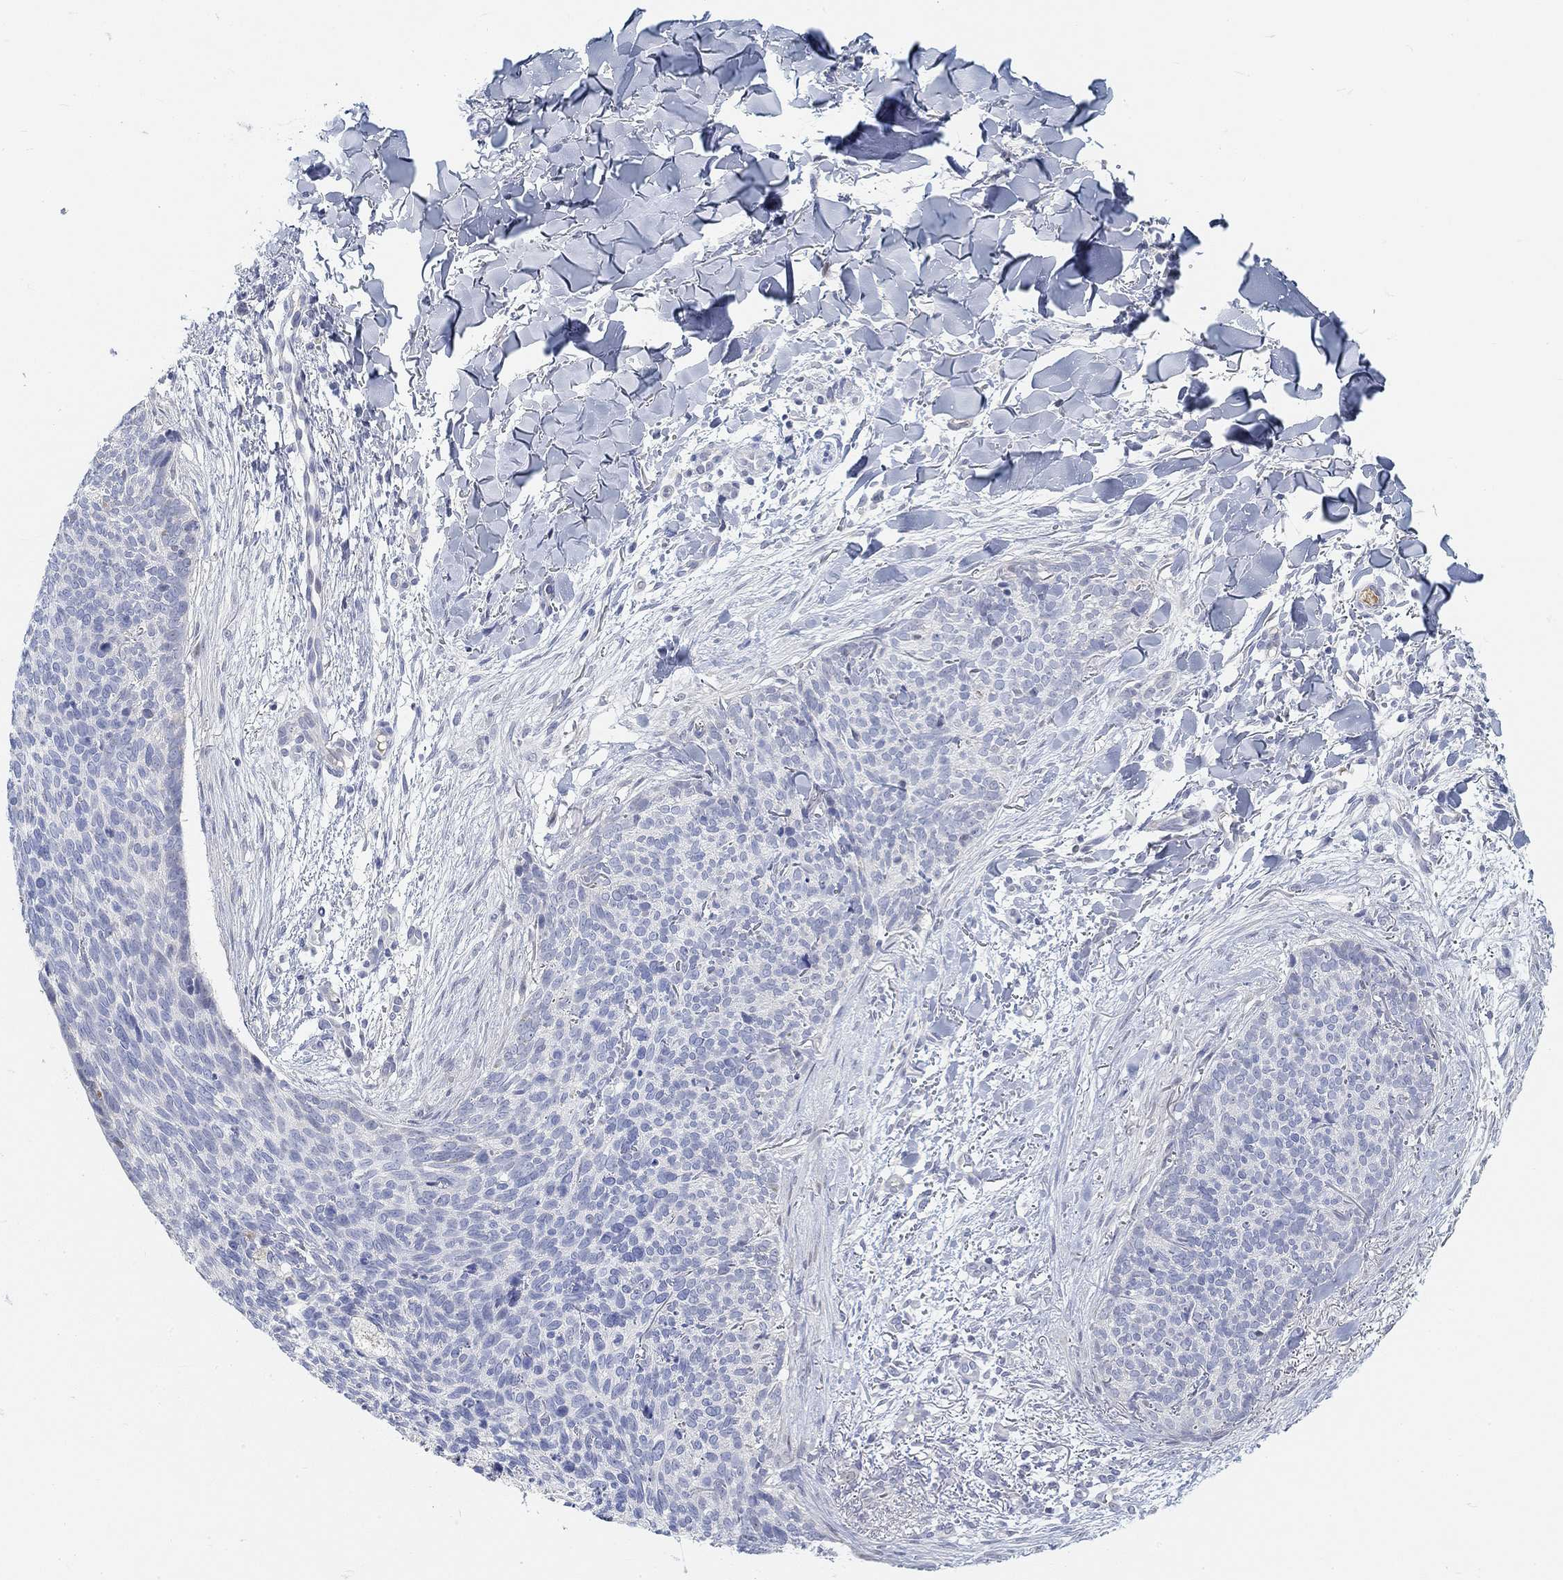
{"staining": {"intensity": "negative", "quantity": "none", "location": "none"}, "tissue": "skin cancer", "cell_type": "Tumor cells", "image_type": "cancer", "snomed": [{"axis": "morphology", "description": "Basal cell carcinoma"}, {"axis": "topography", "description": "Skin"}], "caption": "DAB (3,3'-diaminobenzidine) immunohistochemical staining of skin basal cell carcinoma demonstrates no significant expression in tumor cells.", "gene": "SNTG2", "patient": {"sex": "male", "age": 64}}